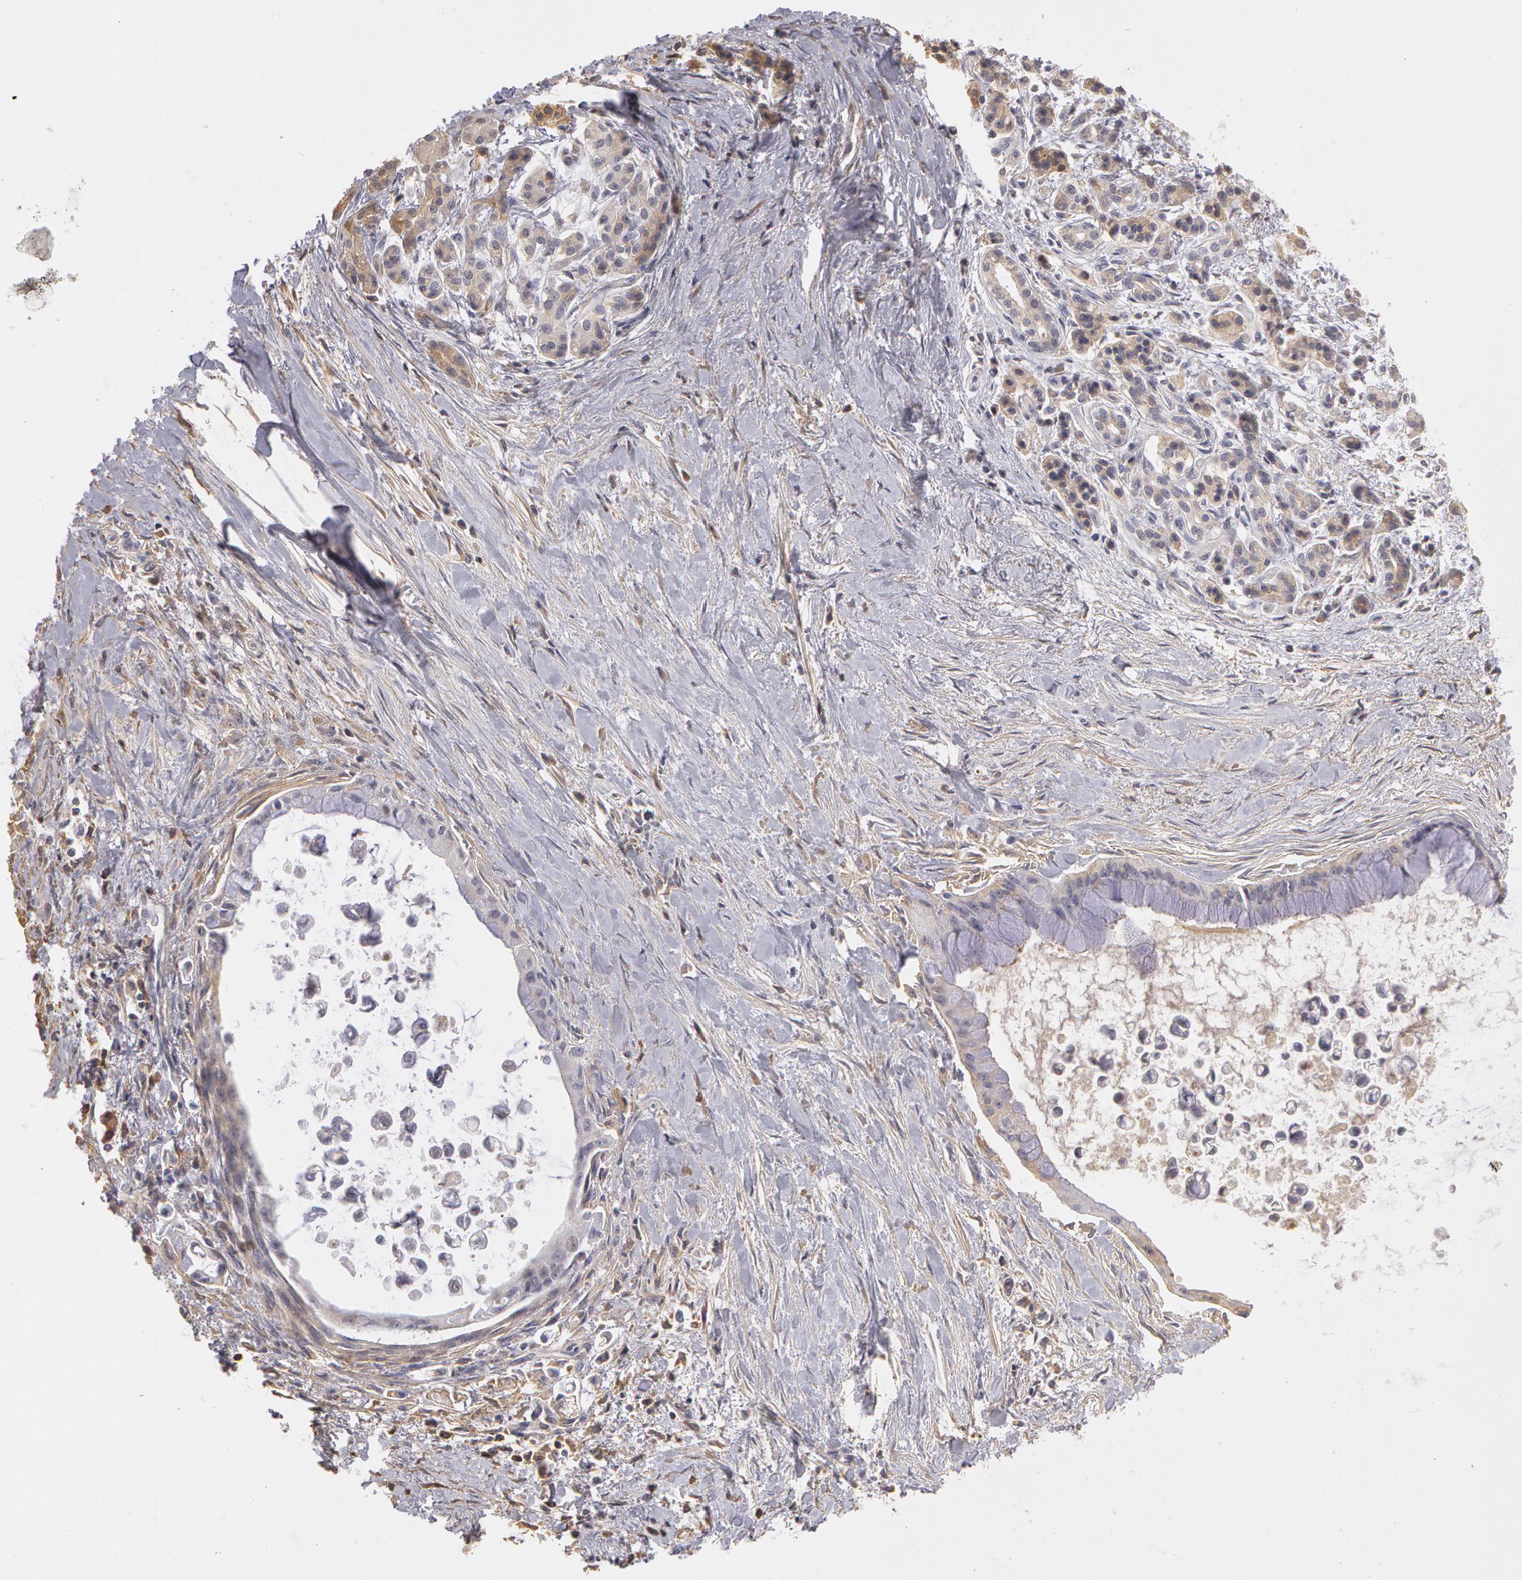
{"staining": {"intensity": "negative", "quantity": "none", "location": "none"}, "tissue": "pancreatic cancer", "cell_type": "Tumor cells", "image_type": "cancer", "snomed": [{"axis": "morphology", "description": "Adenocarcinoma, NOS"}, {"axis": "topography", "description": "Pancreas"}], "caption": "Immunohistochemistry photomicrograph of pancreatic cancer stained for a protein (brown), which shows no expression in tumor cells.", "gene": "C1R", "patient": {"sex": "male", "age": 59}}